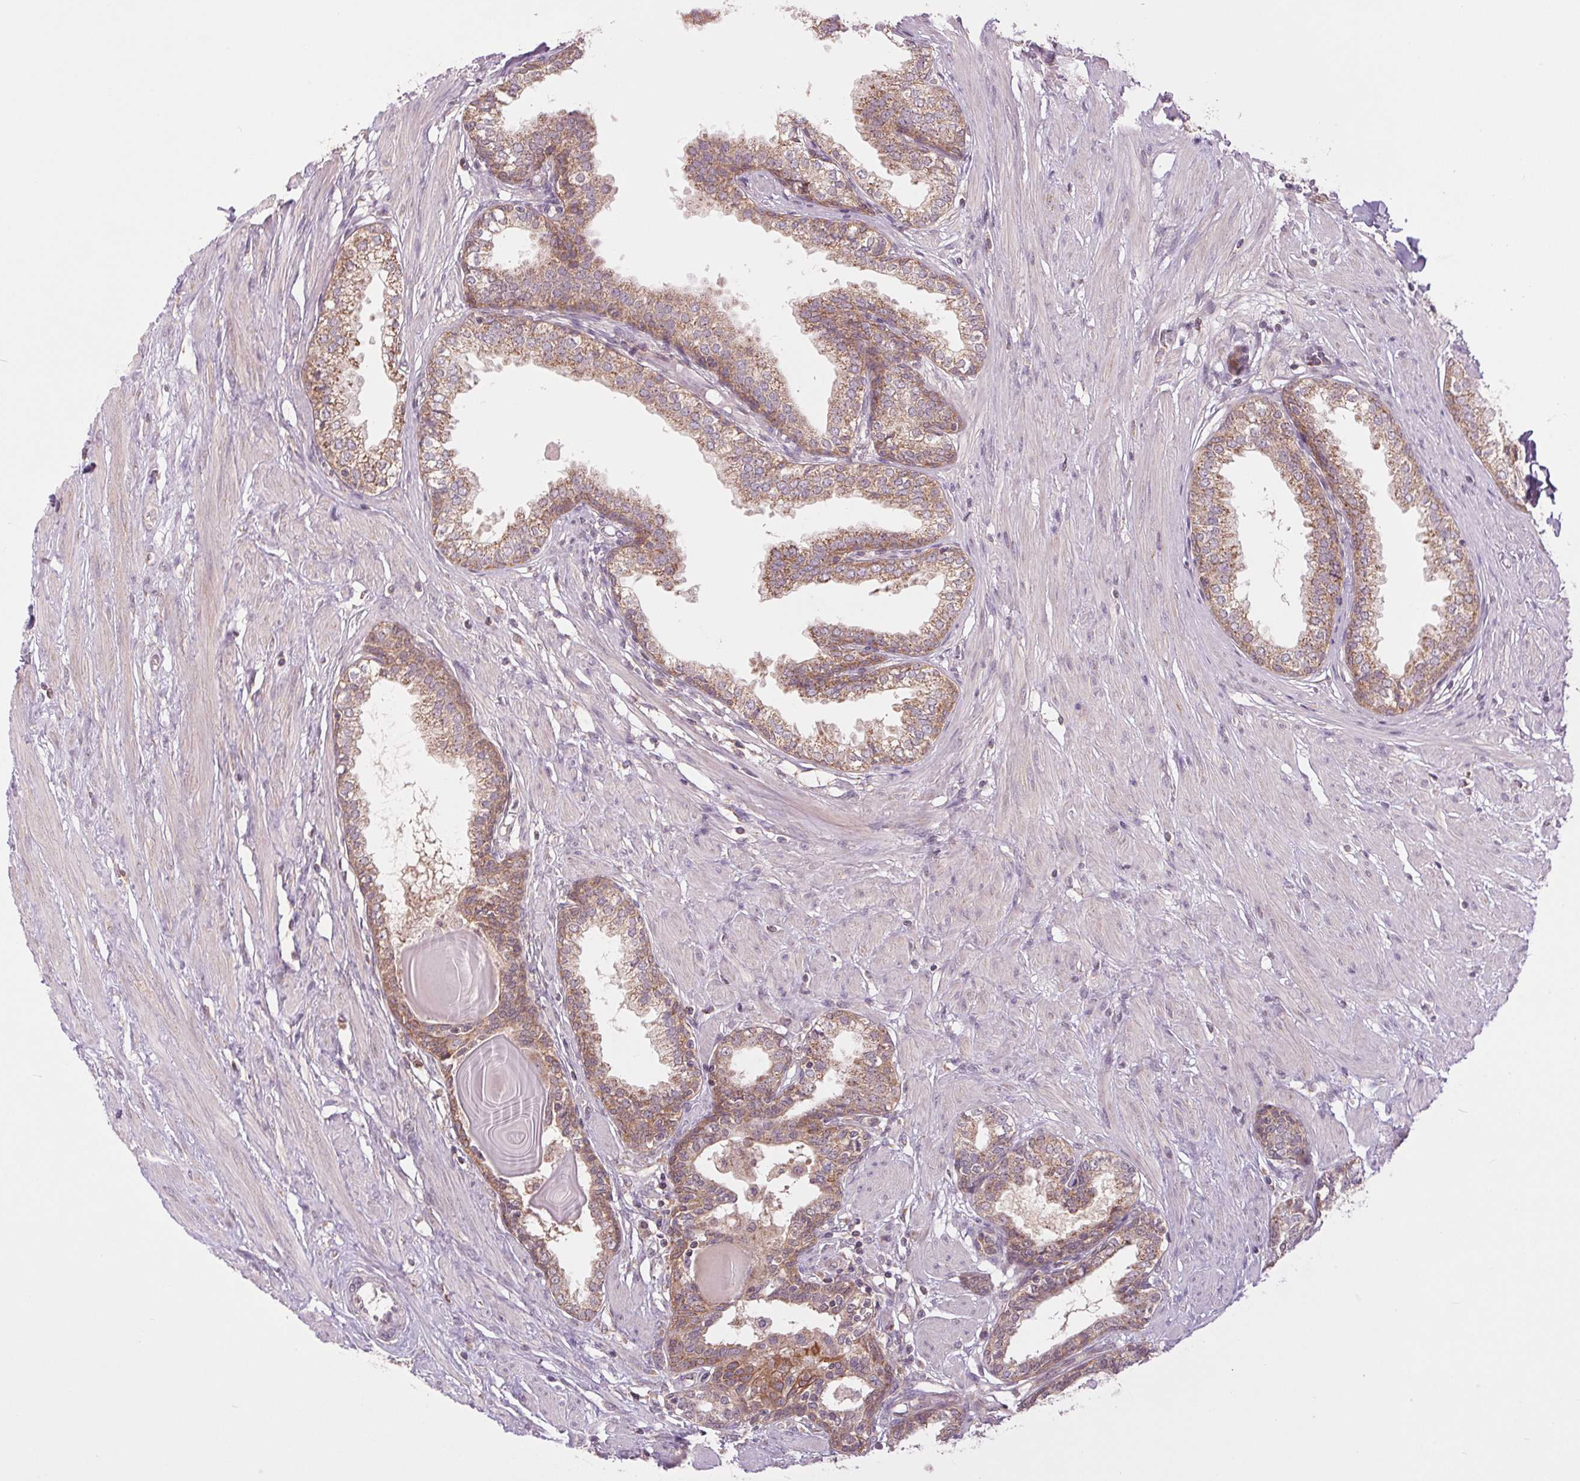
{"staining": {"intensity": "weak", "quantity": "25%-75%", "location": "cytoplasmic/membranous"}, "tissue": "prostate", "cell_type": "Glandular cells", "image_type": "normal", "snomed": [{"axis": "morphology", "description": "Normal tissue, NOS"}, {"axis": "topography", "description": "Prostate"}], "caption": "This is a photomicrograph of immunohistochemistry staining of normal prostate, which shows weak positivity in the cytoplasmic/membranous of glandular cells.", "gene": "MAP3K5", "patient": {"sex": "male", "age": 55}}